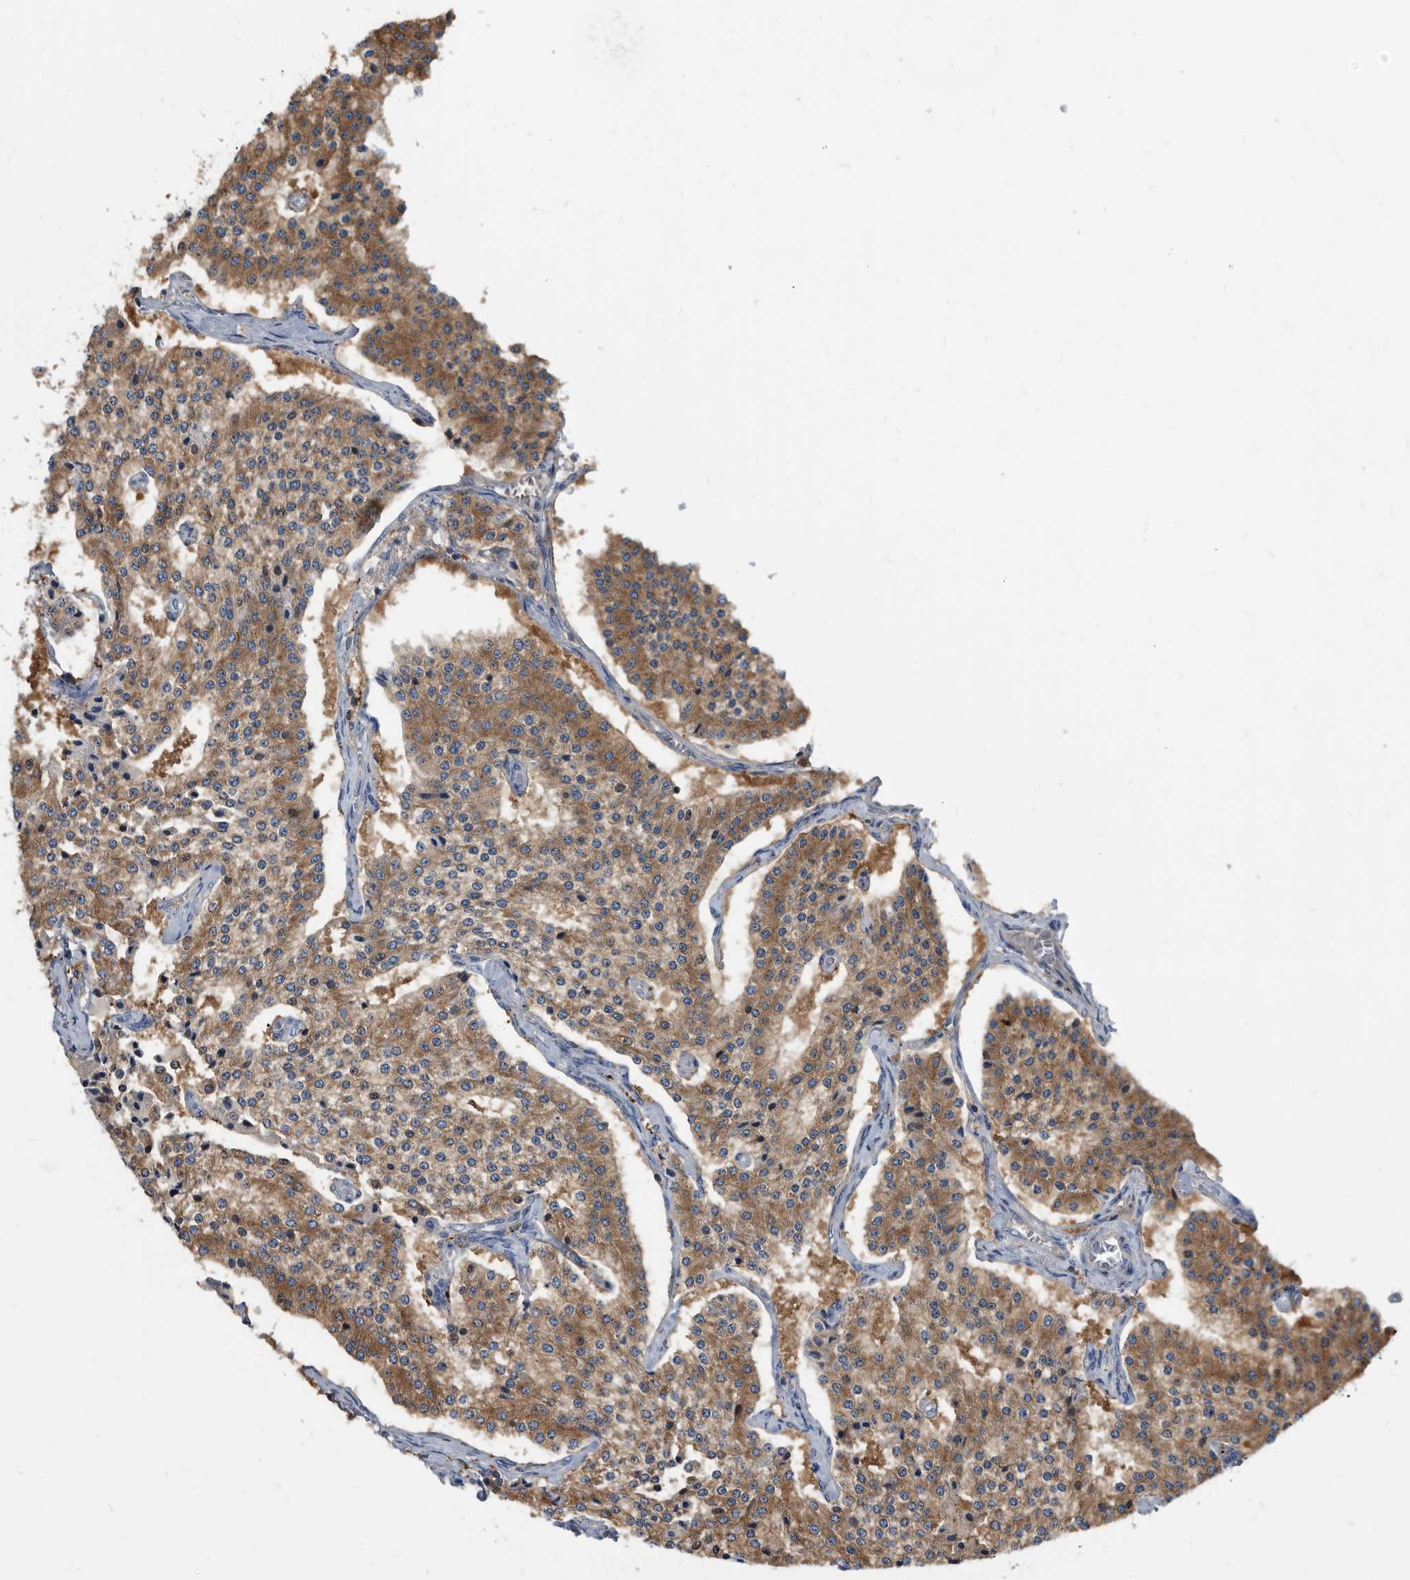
{"staining": {"intensity": "moderate", "quantity": ">75%", "location": "cytoplasmic/membranous"}, "tissue": "carcinoid", "cell_type": "Tumor cells", "image_type": "cancer", "snomed": [{"axis": "morphology", "description": "Carcinoid, malignant, NOS"}, {"axis": "topography", "description": "Colon"}], "caption": "Carcinoid was stained to show a protein in brown. There is medium levels of moderate cytoplasmic/membranous positivity in approximately >75% of tumor cells.", "gene": "APEH", "patient": {"sex": "female", "age": 52}}